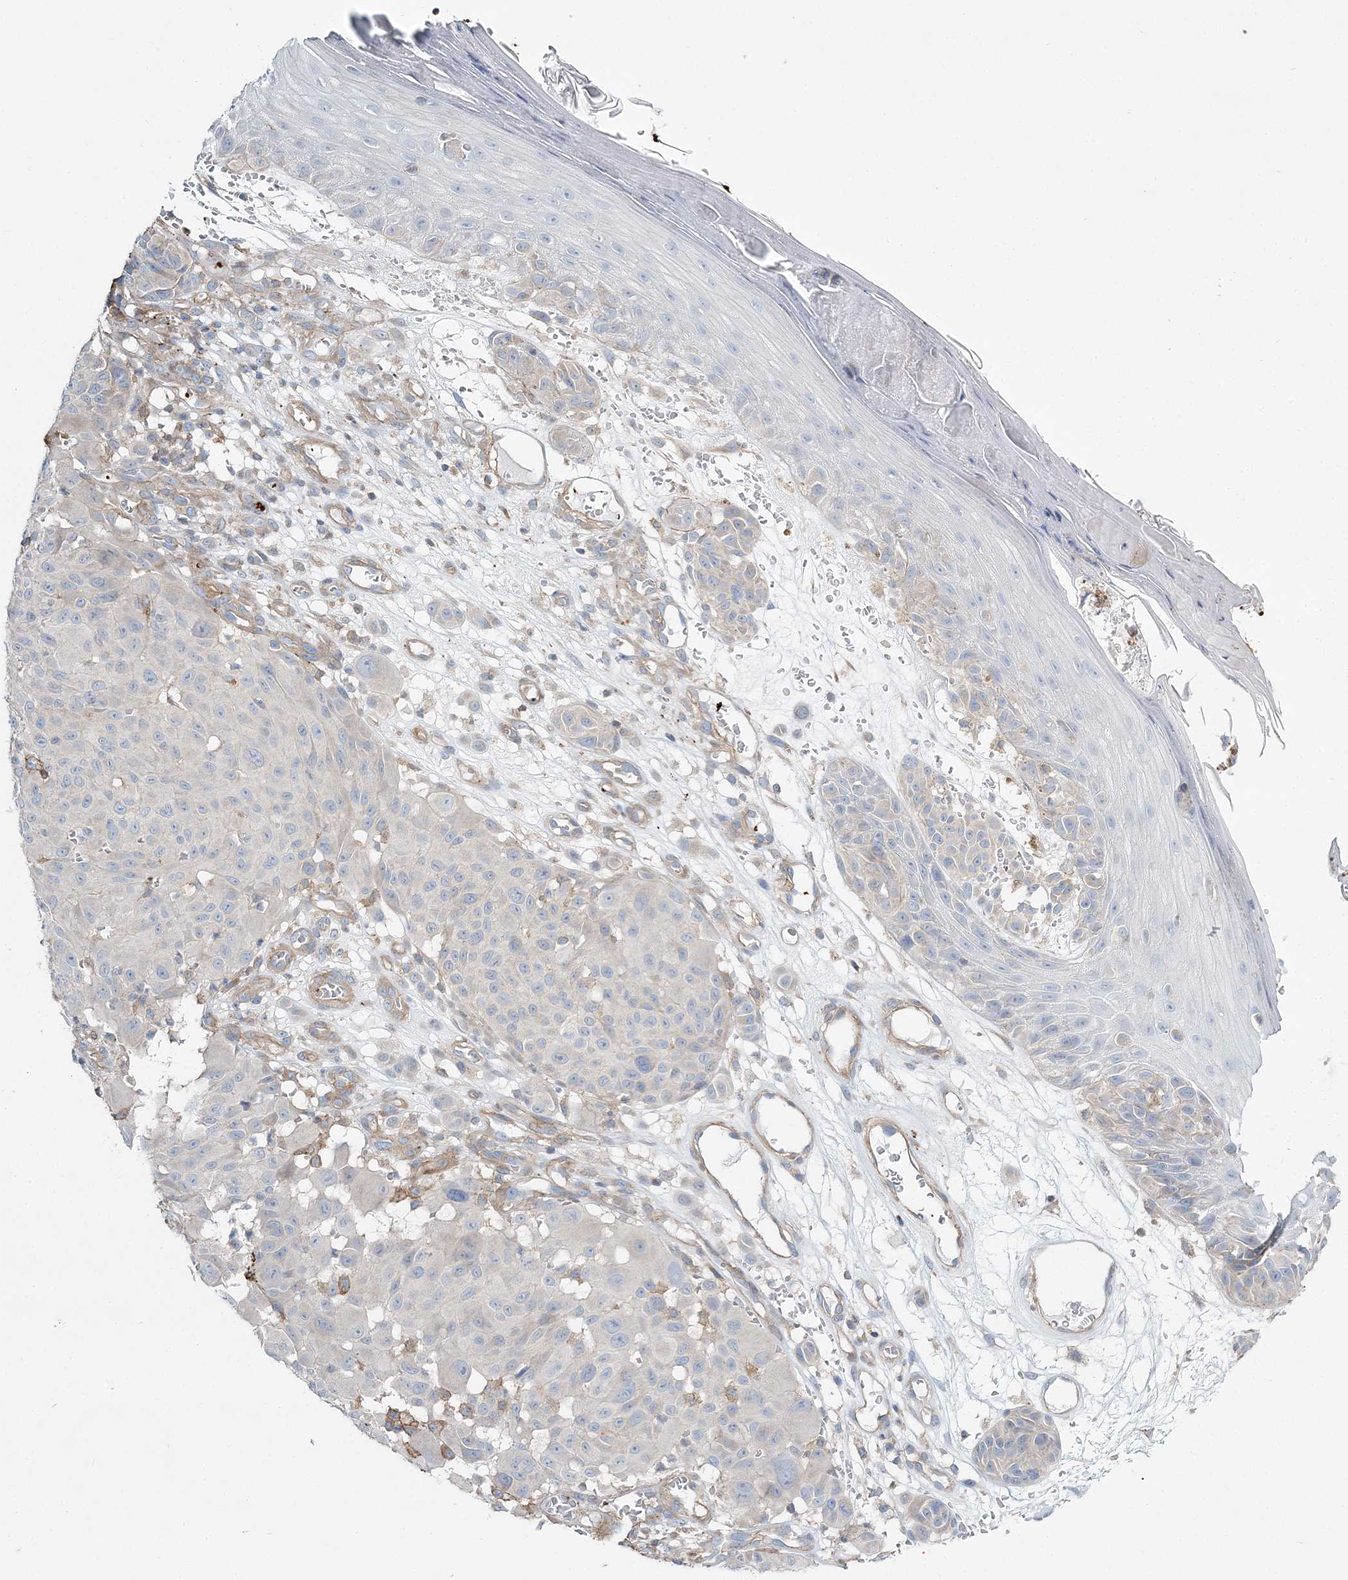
{"staining": {"intensity": "negative", "quantity": "none", "location": "none"}, "tissue": "melanoma", "cell_type": "Tumor cells", "image_type": "cancer", "snomed": [{"axis": "morphology", "description": "Malignant melanoma, NOS"}, {"axis": "topography", "description": "Skin"}], "caption": "This is a micrograph of IHC staining of malignant melanoma, which shows no positivity in tumor cells.", "gene": "CUEDC2", "patient": {"sex": "male", "age": 83}}